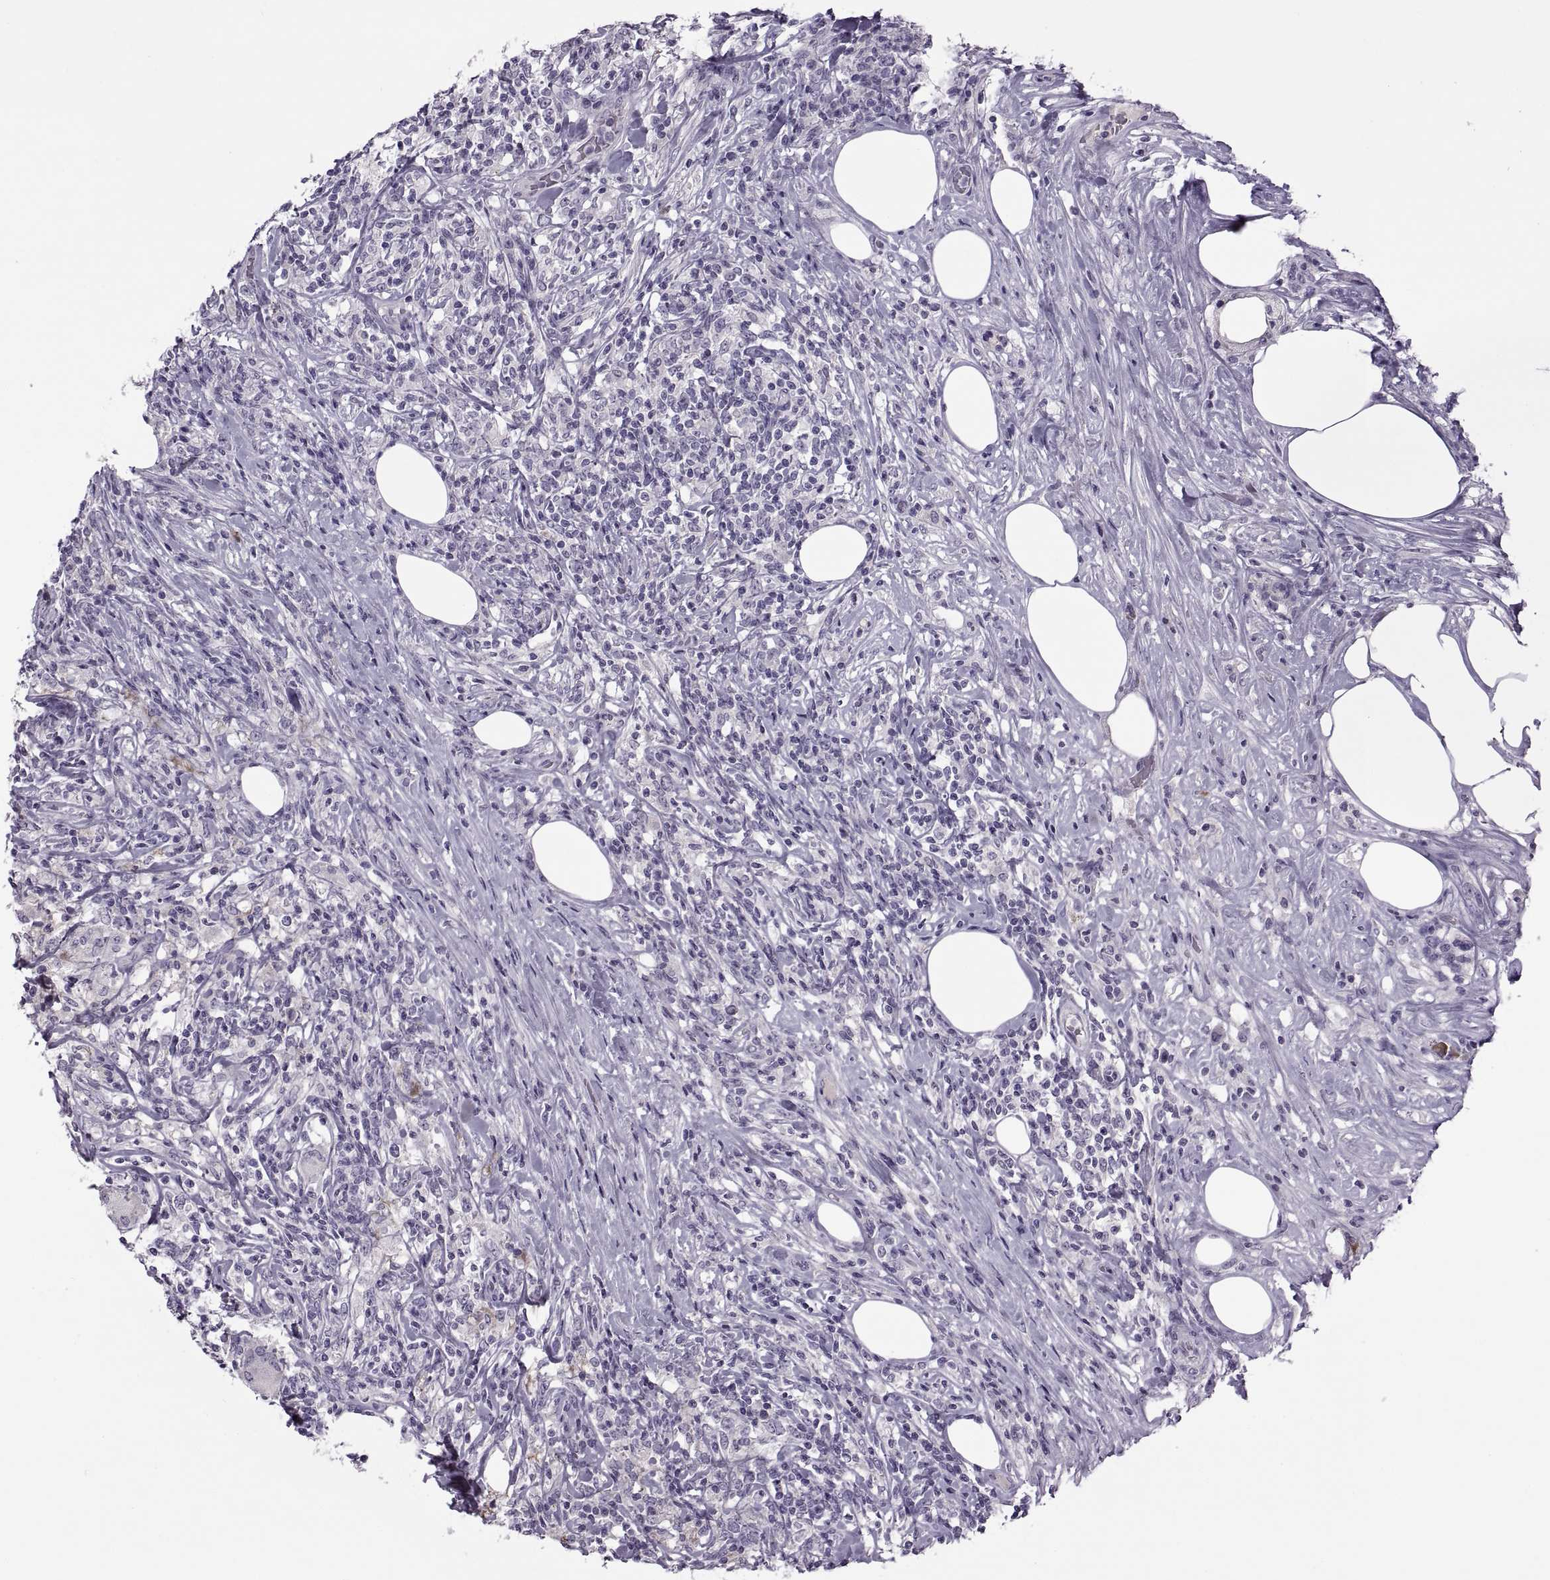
{"staining": {"intensity": "negative", "quantity": "none", "location": "none"}, "tissue": "lymphoma", "cell_type": "Tumor cells", "image_type": "cancer", "snomed": [{"axis": "morphology", "description": "Malignant lymphoma, non-Hodgkin's type, High grade"}, {"axis": "topography", "description": "Lymph node"}], "caption": "This is an immunohistochemistry photomicrograph of lymphoma. There is no staining in tumor cells.", "gene": "RSPH6A", "patient": {"sex": "female", "age": 84}}